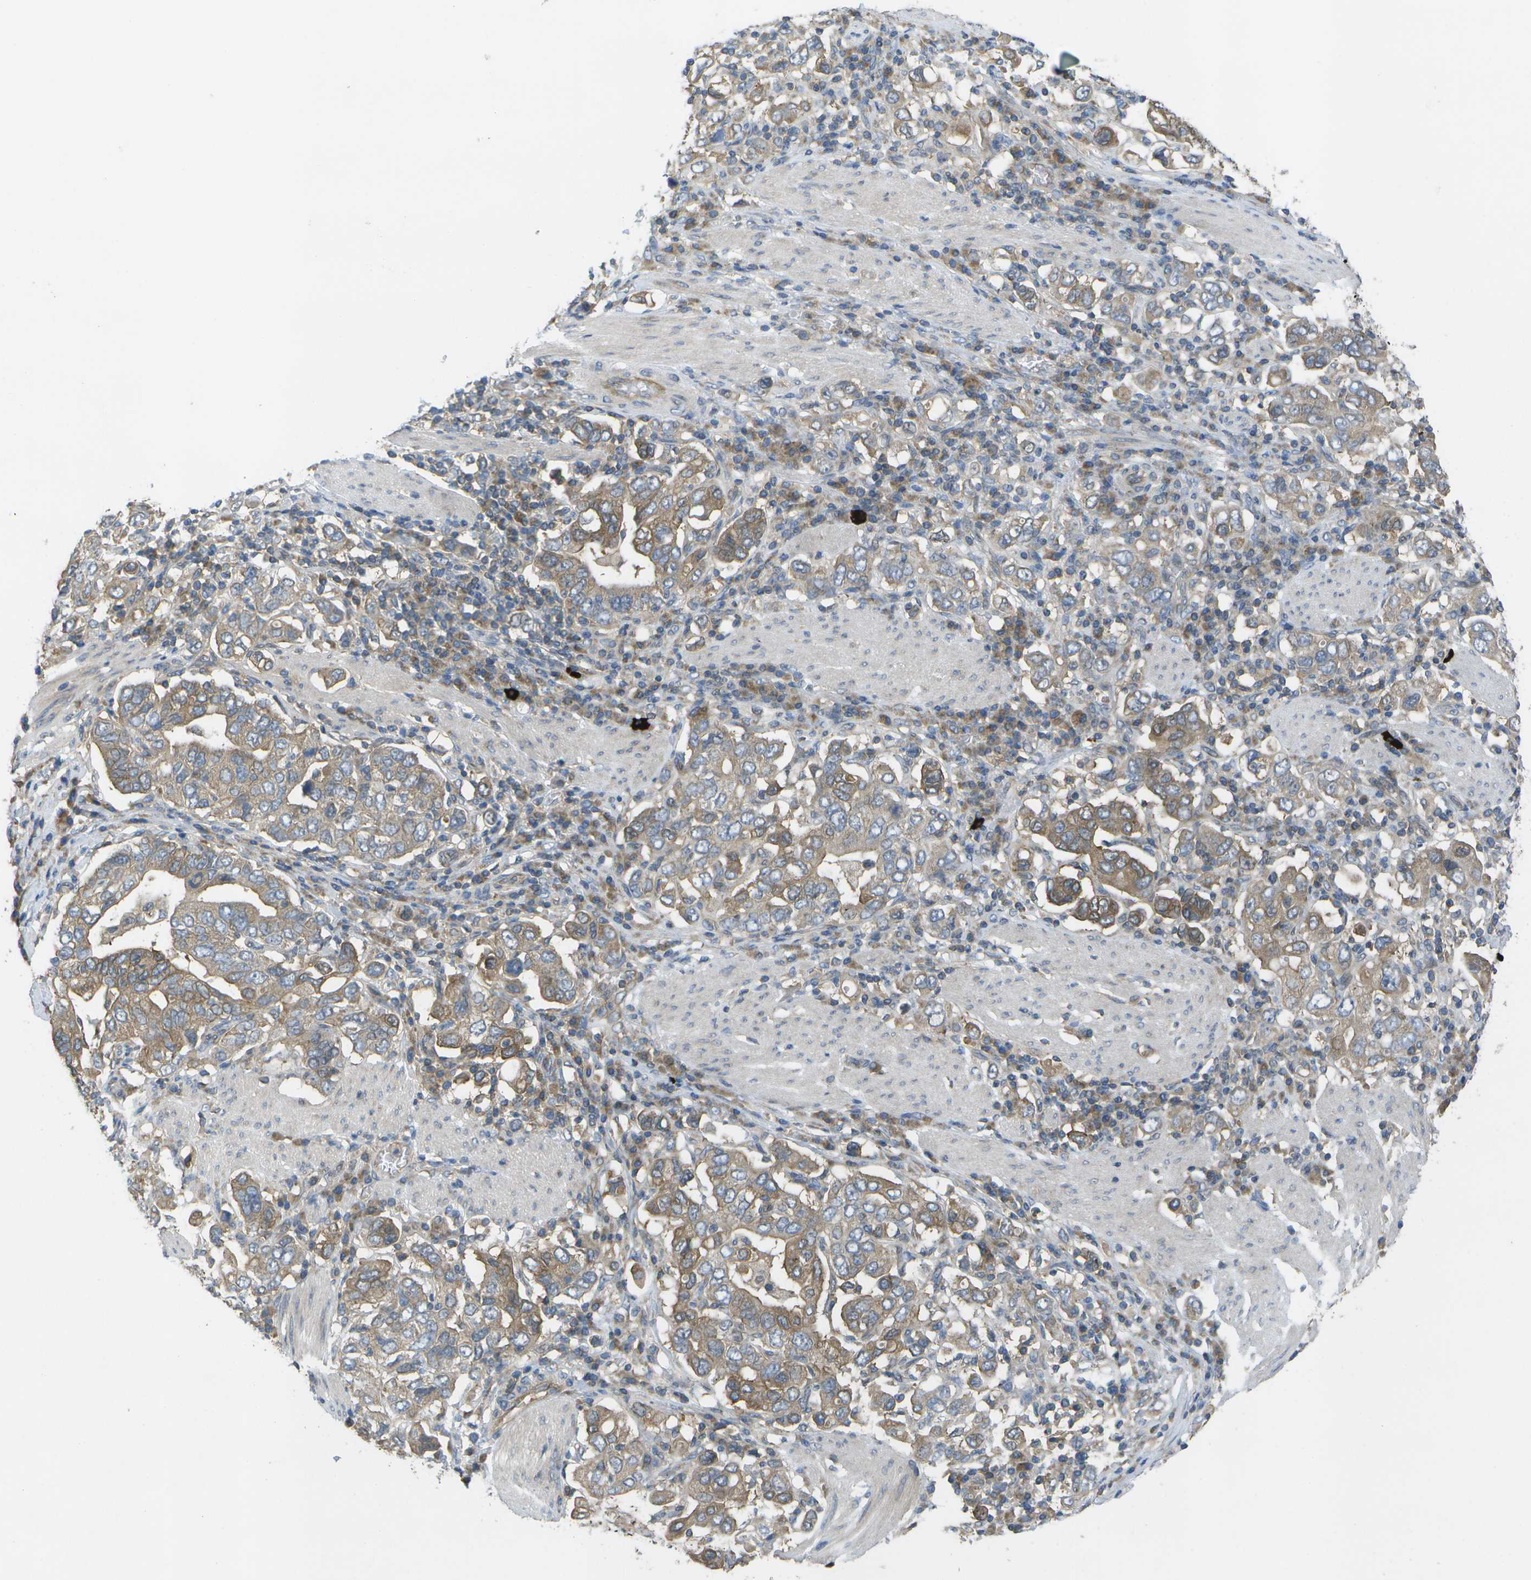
{"staining": {"intensity": "moderate", "quantity": ">75%", "location": "cytoplasmic/membranous"}, "tissue": "stomach cancer", "cell_type": "Tumor cells", "image_type": "cancer", "snomed": [{"axis": "morphology", "description": "Adenocarcinoma, NOS"}, {"axis": "topography", "description": "Stomach, upper"}], "caption": "Protein expression analysis of stomach cancer exhibits moderate cytoplasmic/membranous staining in about >75% of tumor cells.", "gene": "DPM3", "patient": {"sex": "male", "age": 62}}